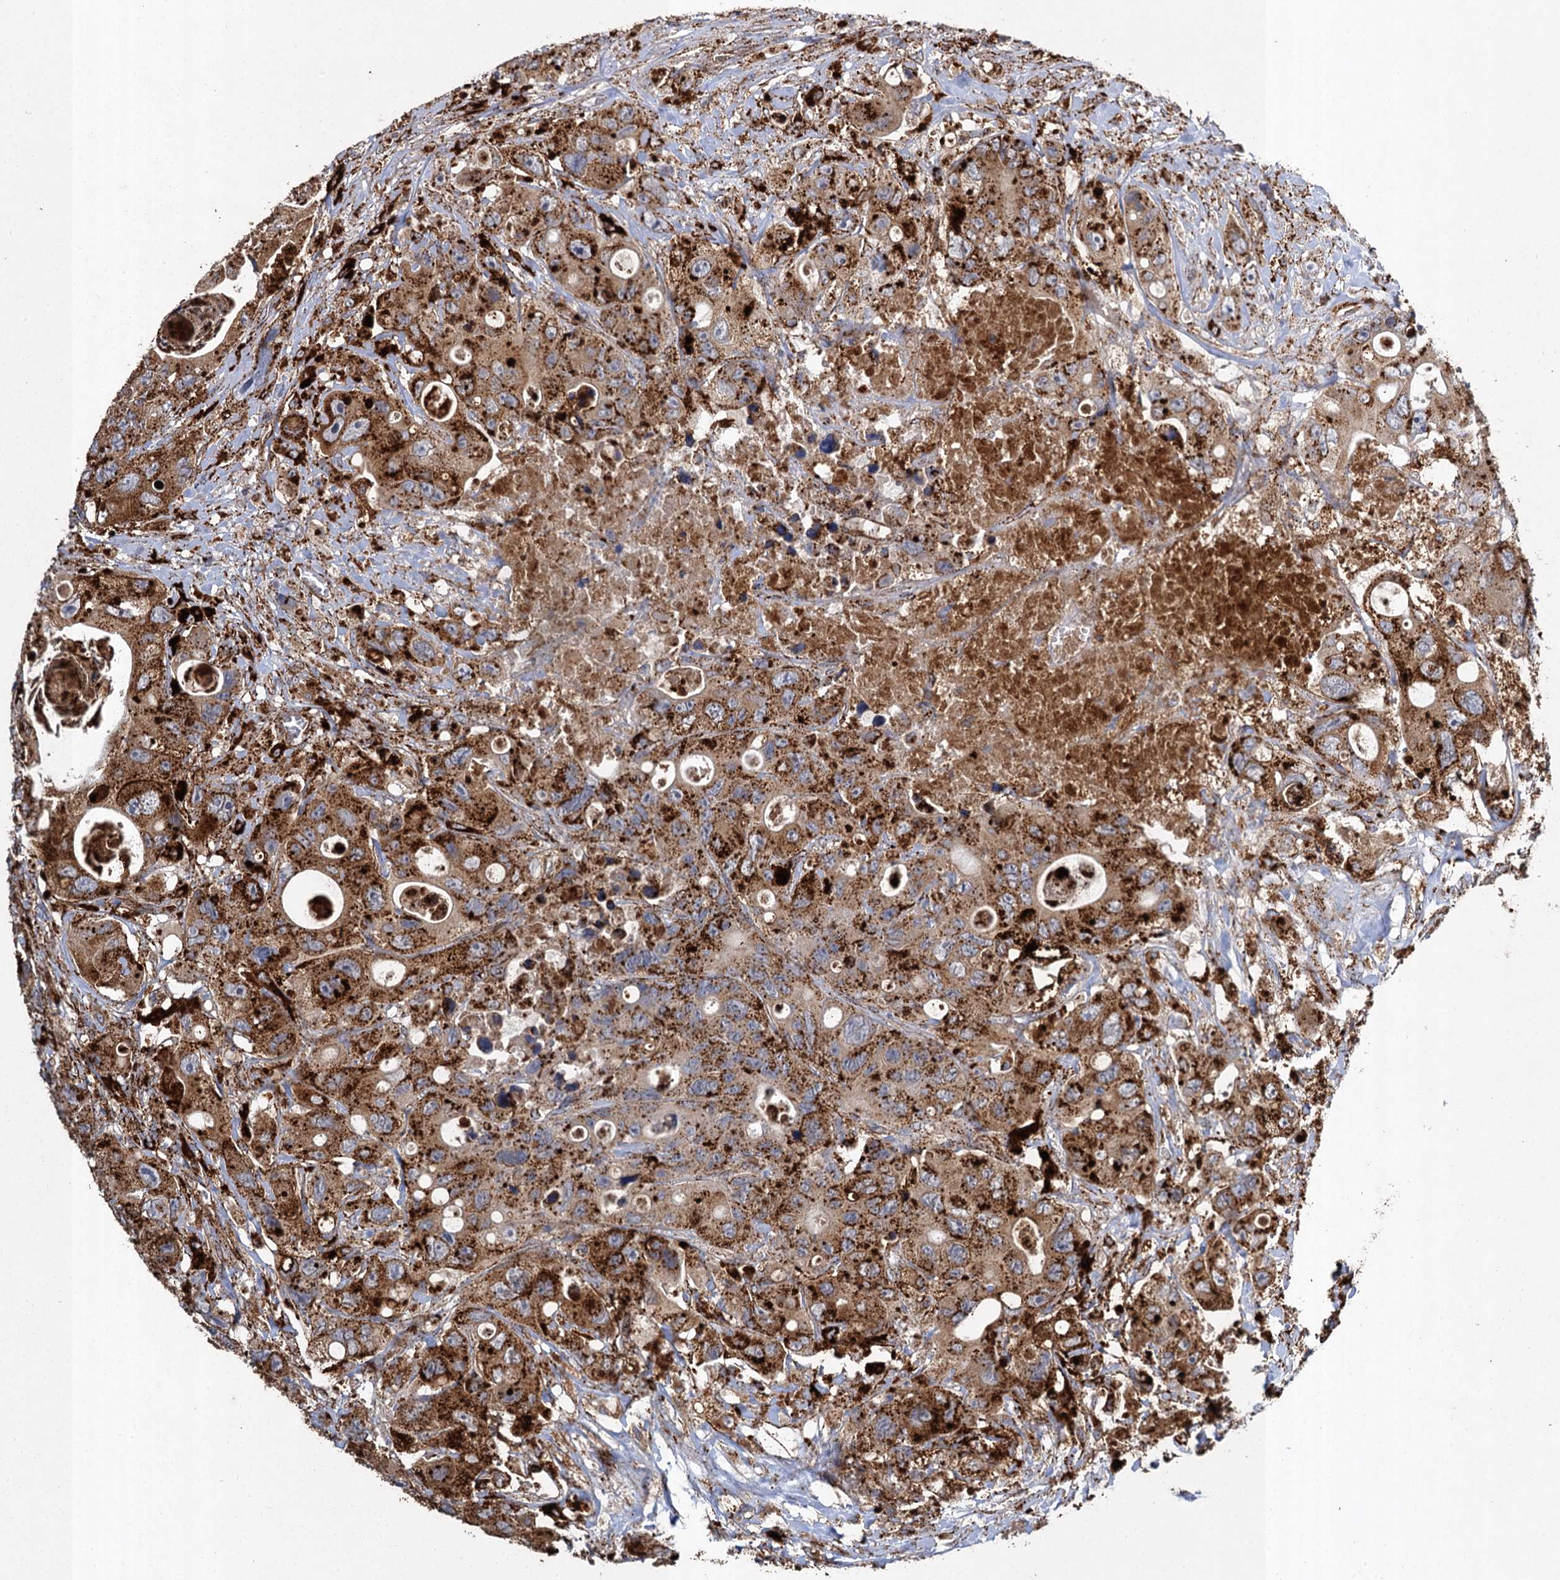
{"staining": {"intensity": "strong", "quantity": ">75%", "location": "cytoplasmic/membranous"}, "tissue": "colorectal cancer", "cell_type": "Tumor cells", "image_type": "cancer", "snomed": [{"axis": "morphology", "description": "Adenocarcinoma, NOS"}, {"axis": "topography", "description": "Colon"}], "caption": "Colorectal adenocarcinoma stained with immunohistochemistry shows strong cytoplasmic/membranous expression in approximately >75% of tumor cells. (DAB IHC, brown staining for protein, blue staining for nuclei).", "gene": "GBA1", "patient": {"sex": "female", "age": 46}}